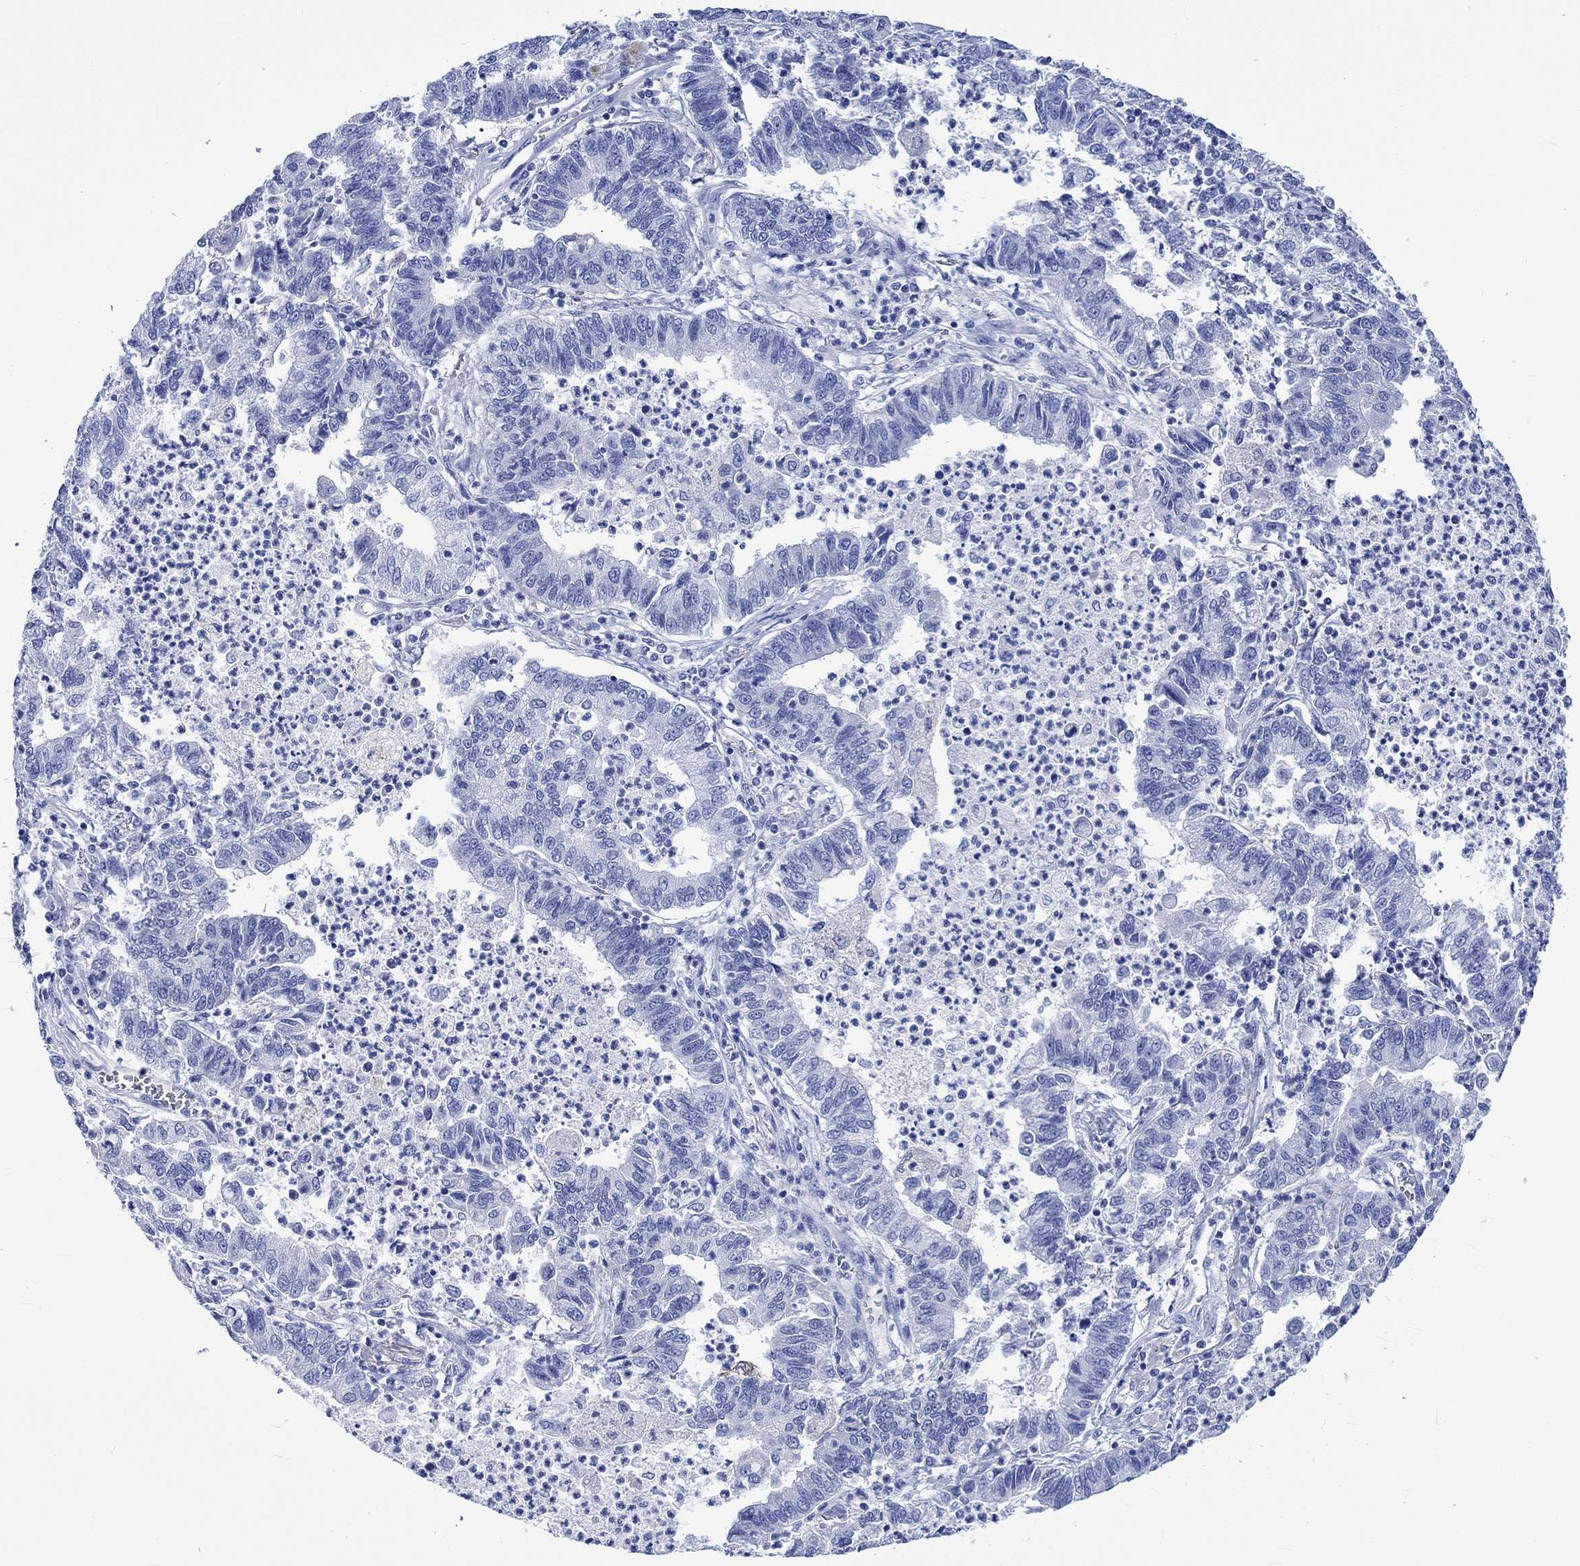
{"staining": {"intensity": "negative", "quantity": "none", "location": "none"}, "tissue": "lung cancer", "cell_type": "Tumor cells", "image_type": "cancer", "snomed": [{"axis": "morphology", "description": "Adenocarcinoma, NOS"}, {"axis": "topography", "description": "Lung"}], "caption": "Immunohistochemistry (IHC) image of neoplastic tissue: adenocarcinoma (lung) stained with DAB (3,3'-diaminobenzidine) reveals no significant protein expression in tumor cells. (DAB (3,3'-diaminobenzidine) immunohistochemistry (IHC) with hematoxylin counter stain).", "gene": "KLHL33", "patient": {"sex": "female", "age": 57}}